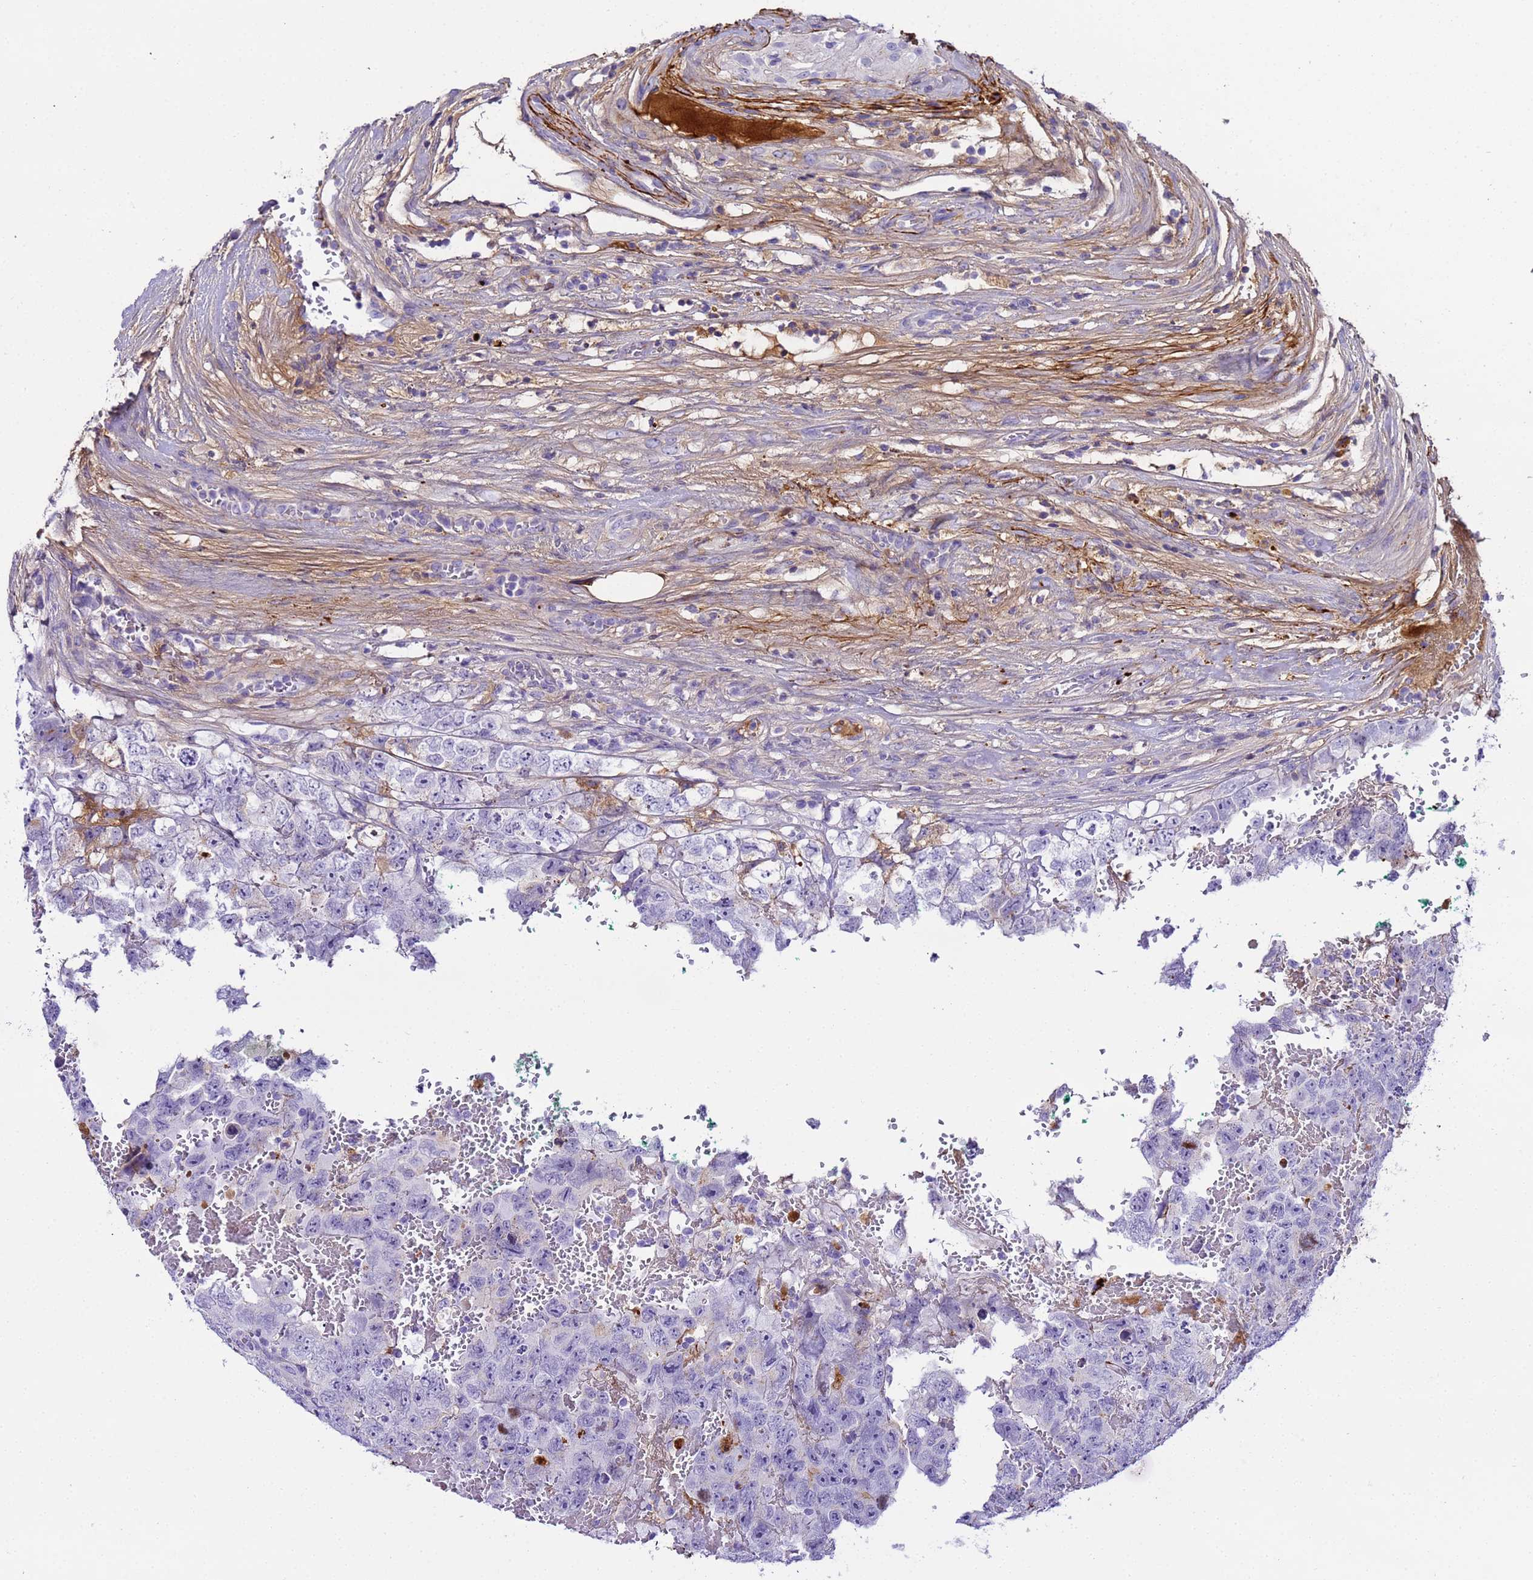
{"staining": {"intensity": "negative", "quantity": "none", "location": "none"}, "tissue": "testis cancer", "cell_type": "Tumor cells", "image_type": "cancer", "snomed": [{"axis": "morphology", "description": "Carcinoma, Embryonal, NOS"}, {"axis": "topography", "description": "Testis"}], "caption": "Protein analysis of testis cancer reveals no significant expression in tumor cells.", "gene": "CFHR2", "patient": {"sex": "male", "age": 45}}